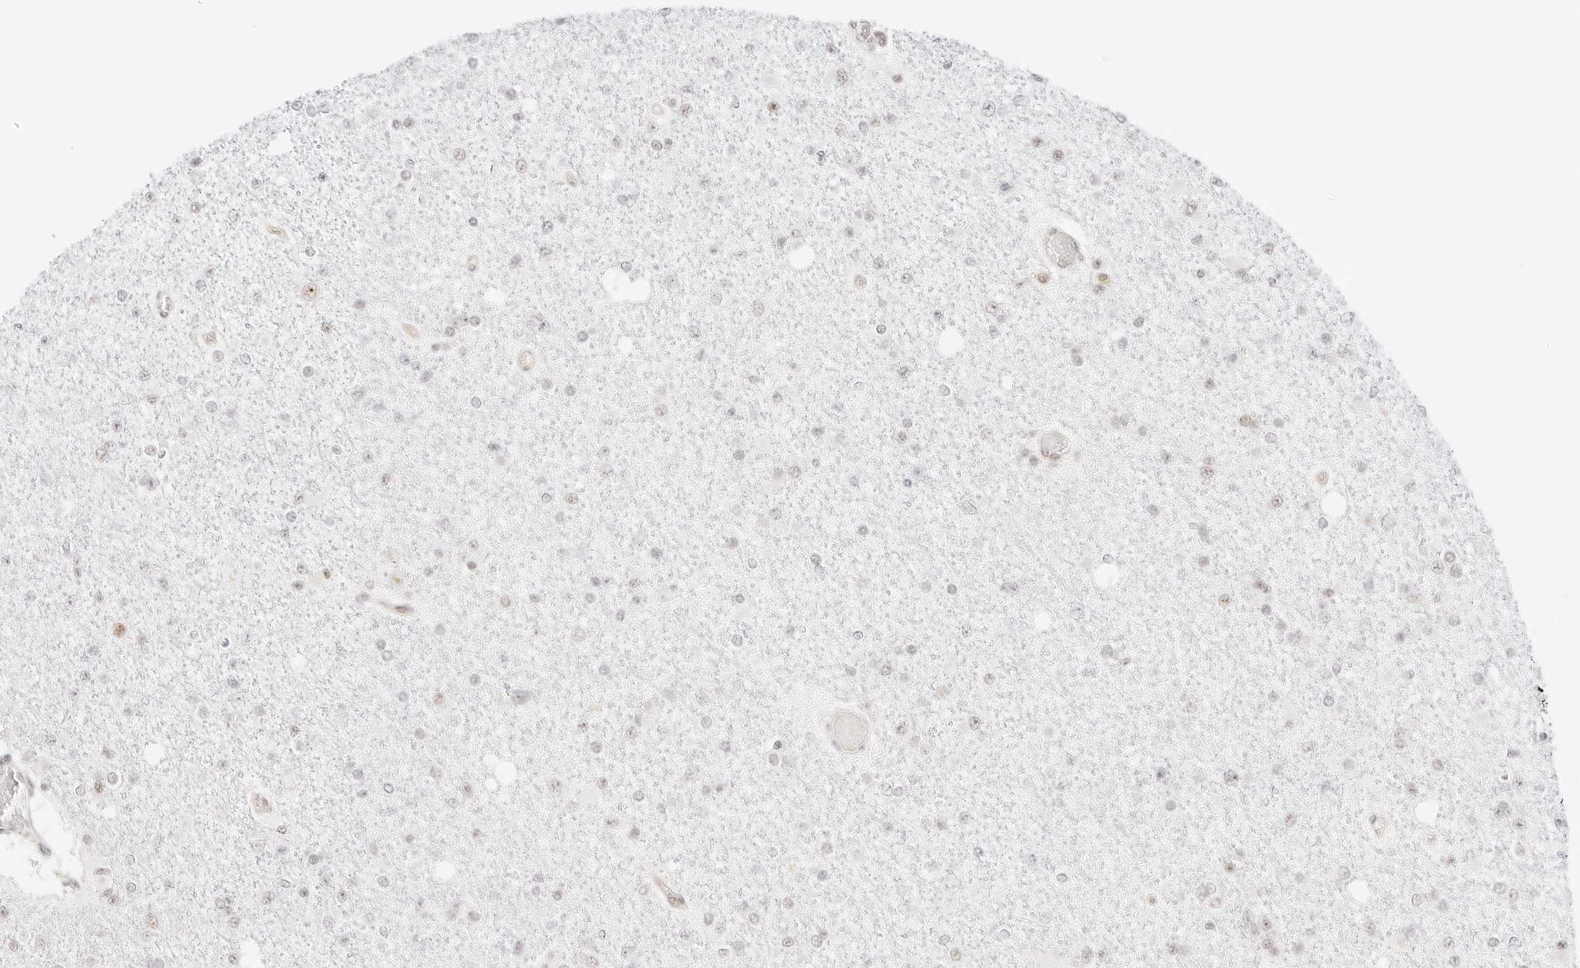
{"staining": {"intensity": "negative", "quantity": "none", "location": "none"}, "tissue": "glioma", "cell_type": "Tumor cells", "image_type": "cancer", "snomed": [{"axis": "morphology", "description": "Glioma, malignant, Low grade"}, {"axis": "topography", "description": "Brain"}], "caption": "This is an immunohistochemistry photomicrograph of human malignant low-grade glioma. There is no expression in tumor cells.", "gene": "ITGA6", "patient": {"sex": "female", "age": 22}}